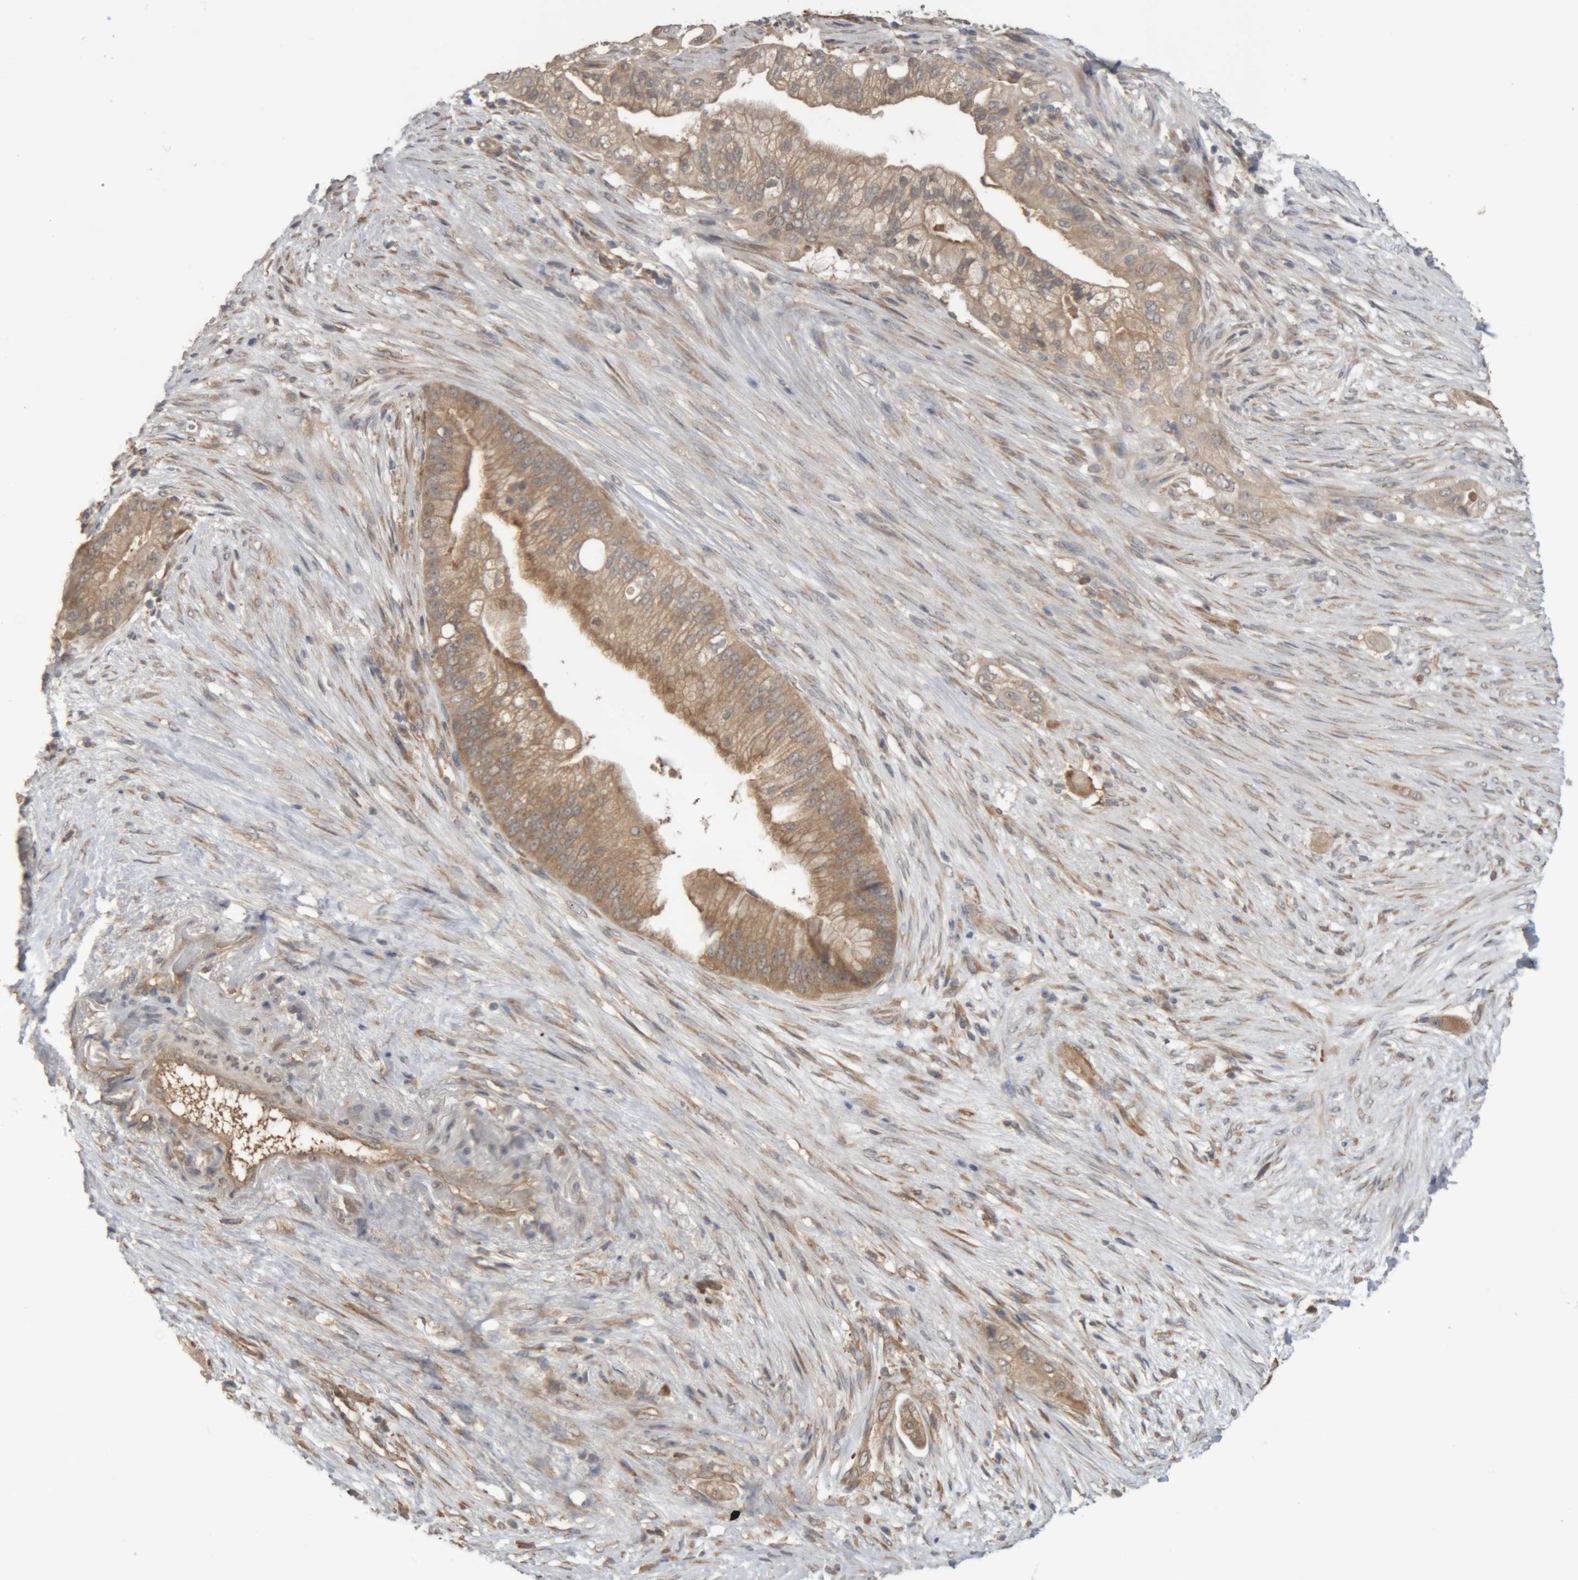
{"staining": {"intensity": "moderate", "quantity": ">75%", "location": "cytoplasmic/membranous"}, "tissue": "pancreatic cancer", "cell_type": "Tumor cells", "image_type": "cancer", "snomed": [{"axis": "morphology", "description": "Adenocarcinoma, NOS"}, {"axis": "topography", "description": "Pancreas"}], "caption": "Pancreatic adenocarcinoma stained with DAB immunohistochemistry (IHC) exhibits medium levels of moderate cytoplasmic/membranous staining in approximately >75% of tumor cells. The staining was performed using DAB to visualize the protein expression in brown, while the nuclei were stained in blue with hematoxylin (Magnification: 20x).", "gene": "TMED7", "patient": {"sex": "male", "age": 53}}